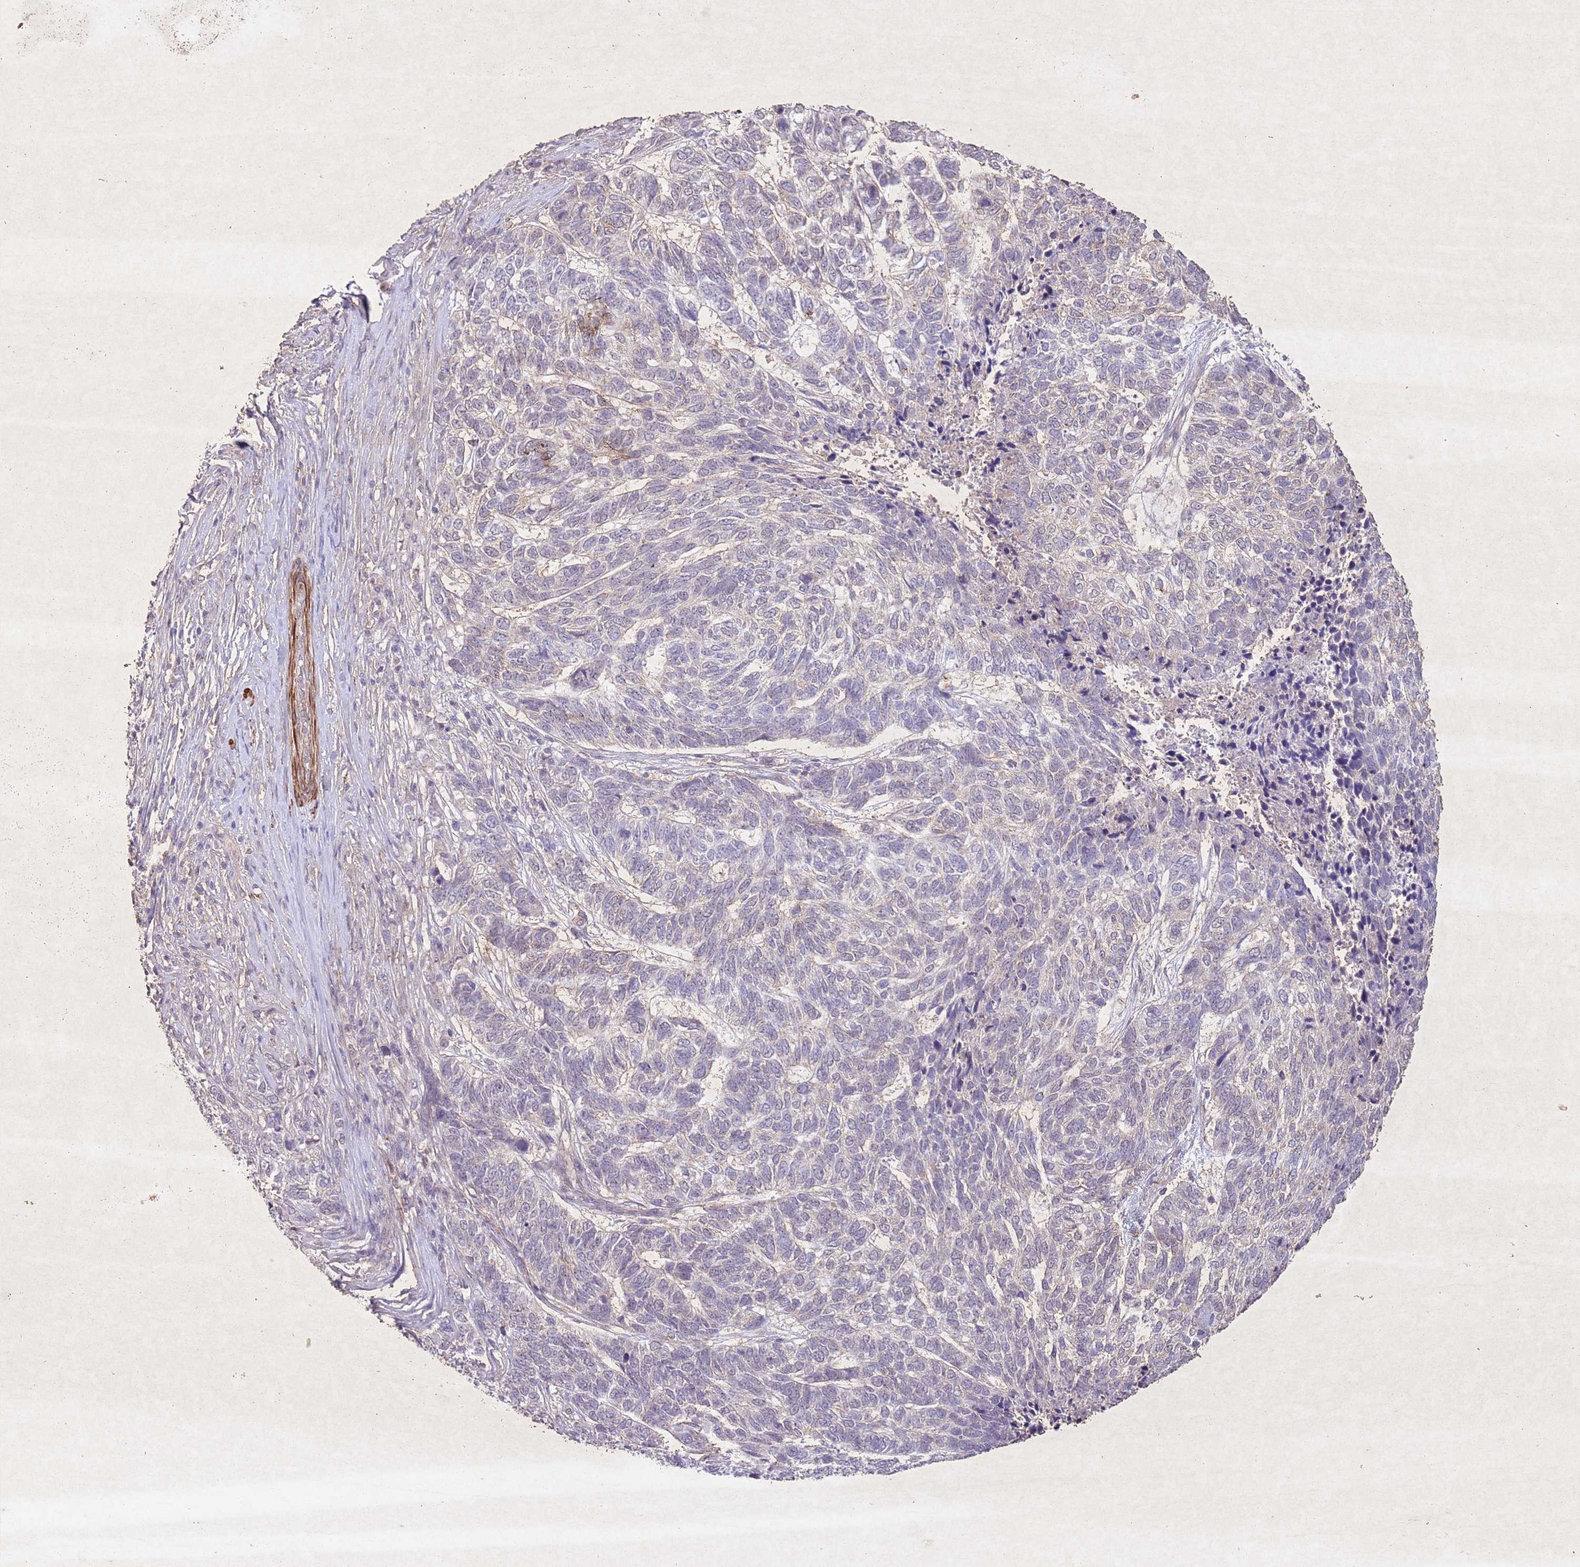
{"staining": {"intensity": "negative", "quantity": "none", "location": "none"}, "tissue": "skin cancer", "cell_type": "Tumor cells", "image_type": "cancer", "snomed": [{"axis": "morphology", "description": "Basal cell carcinoma"}, {"axis": "topography", "description": "Skin"}], "caption": "Tumor cells show no significant protein expression in basal cell carcinoma (skin). The staining was performed using DAB (3,3'-diaminobenzidine) to visualize the protein expression in brown, while the nuclei were stained in blue with hematoxylin (Magnification: 20x).", "gene": "CCNI", "patient": {"sex": "female", "age": 65}}